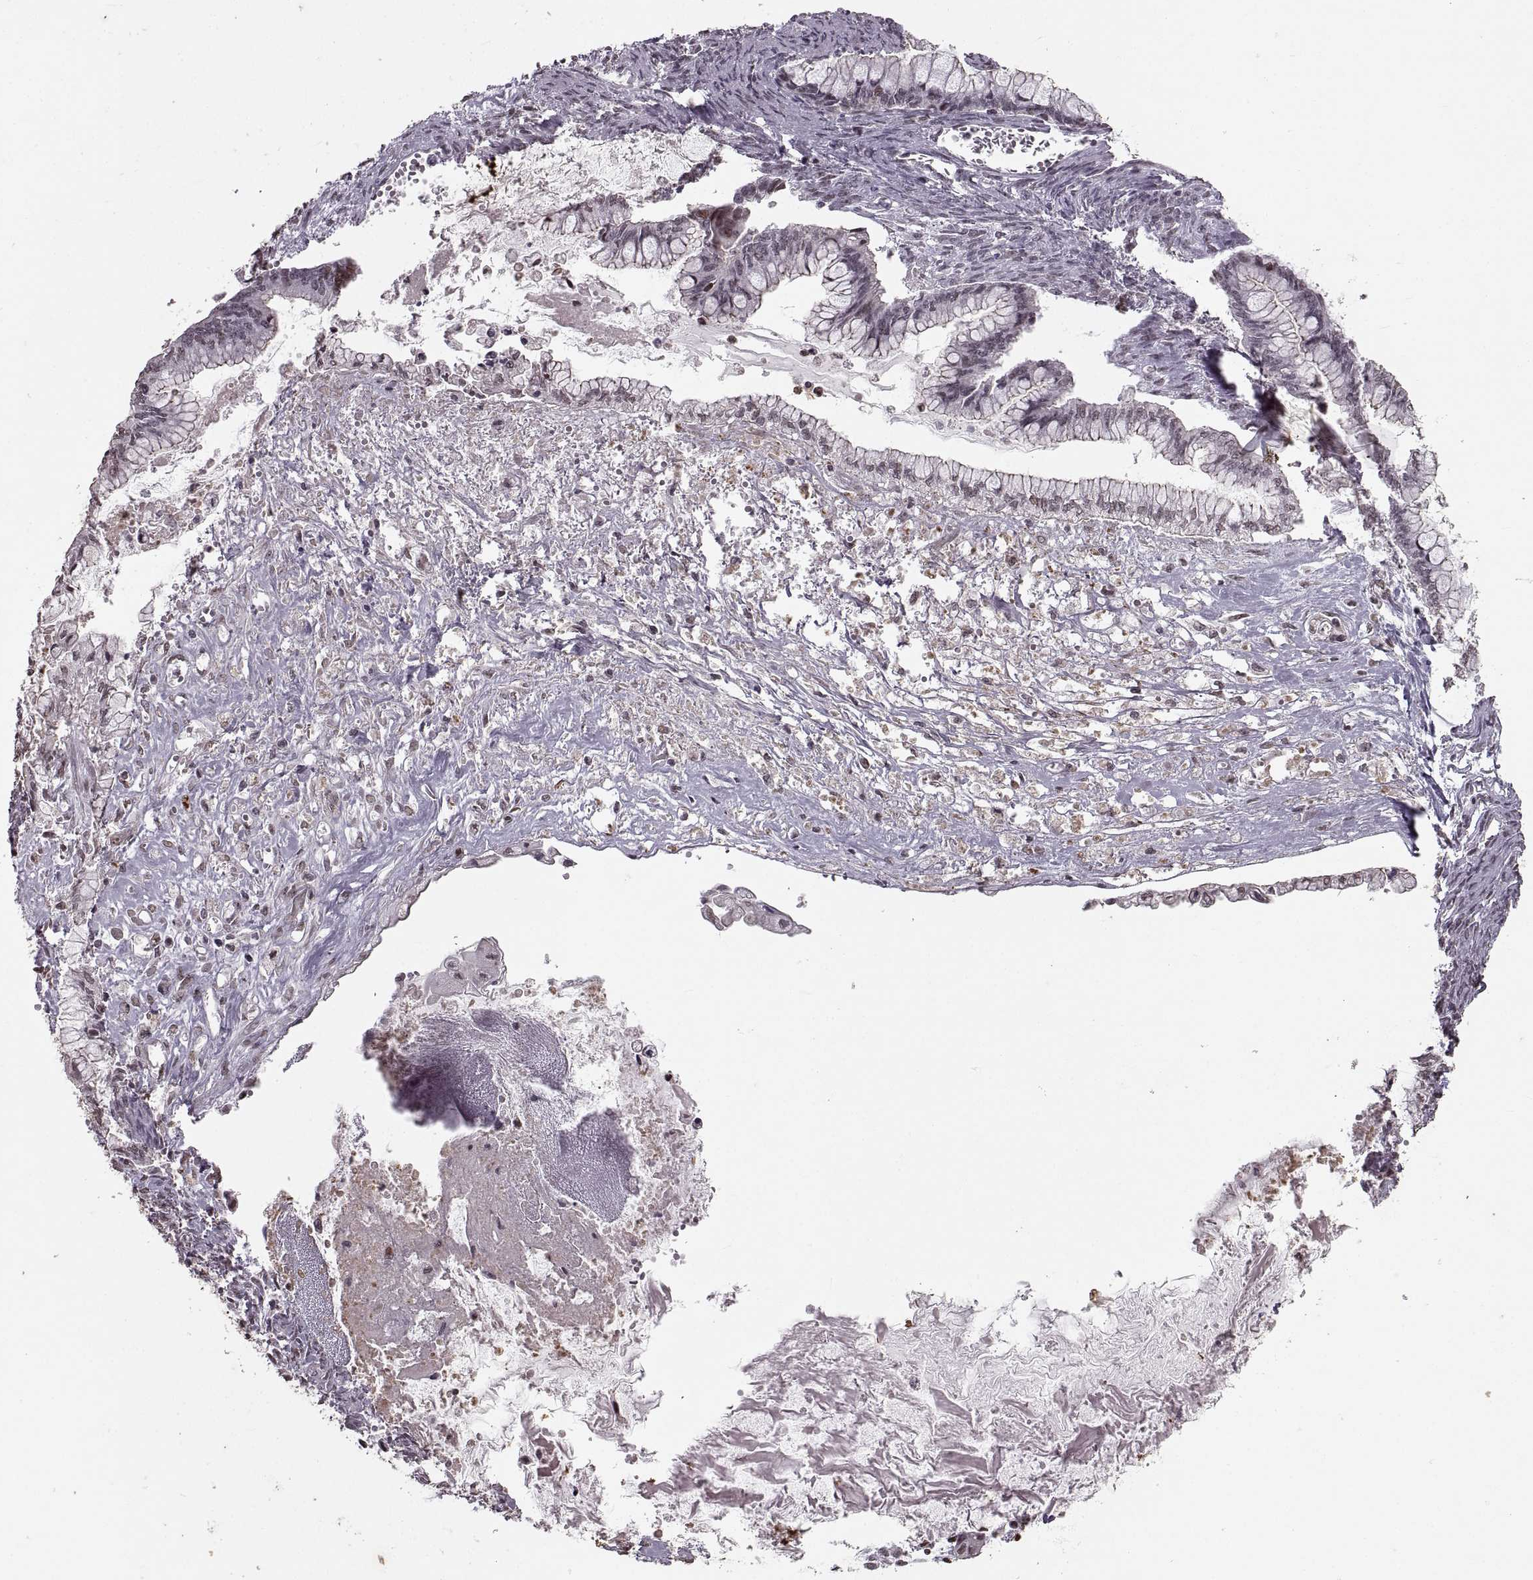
{"staining": {"intensity": "negative", "quantity": "none", "location": "none"}, "tissue": "ovarian cancer", "cell_type": "Tumor cells", "image_type": "cancer", "snomed": [{"axis": "morphology", "description": "Cystadenocarcinoma, mucinous, NOS"}, {"axis": "topography", "description": "Ovary"}], "caption": "There is no significant expression in tumor cells of ovarian cancer (mucinous cystadenocarcinoma). The staining was performed using DAB (3,3'-diaminobenzidine) to visualize the protein expression in brown, while the nuclei were stained in blue with hematoxylin (Magnification: 20x).", "gene": "PALS1", "patient": {"sex": "female", "age": 67}}